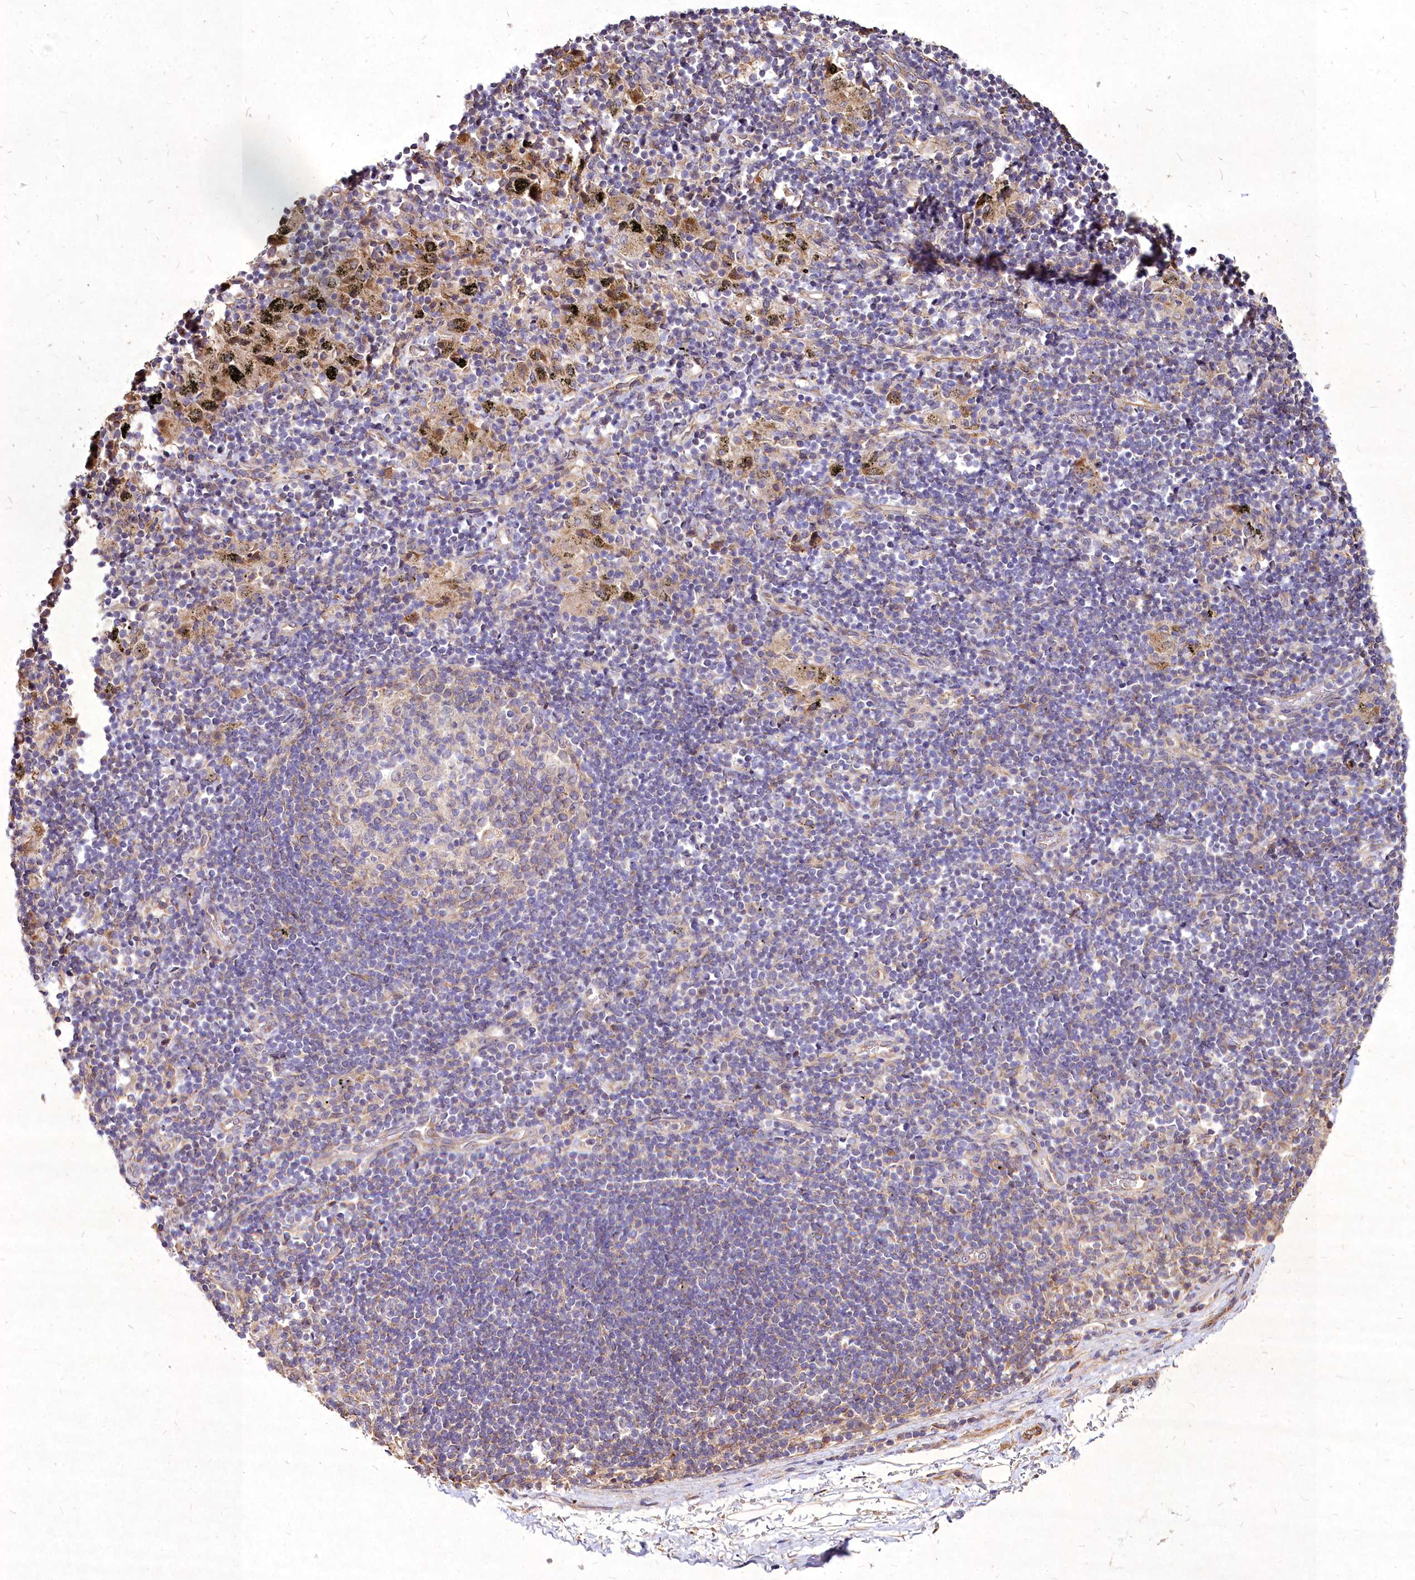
{"staining": {"intensity": "moderate", "quantity": ">75%", "location": "cytoplasmic/membranous"}, "tissue": "adipose tissue", "cell_type": "Adipocytes", "image_type": "normal", "snomed": [{"axis": "morphology", "description": "Normal tissue, NOS"}, {"axis": "topography", "description": "Lymph node"}, {"axis": "topography", "description": "Cartilage tissue"}, {"axis": "topography", "description": "Bronchus"}], "caption": "DAB immunohistochemical staining of benign human adipose tissue shows moderate cytoplasmic/membranous protein positivity in approximately >75% of adipocytes. (DAB IHC with brightfield microscopy, high magnification).", "gene": "SKA1", "patient": {"sex": "male", "age": 63}}